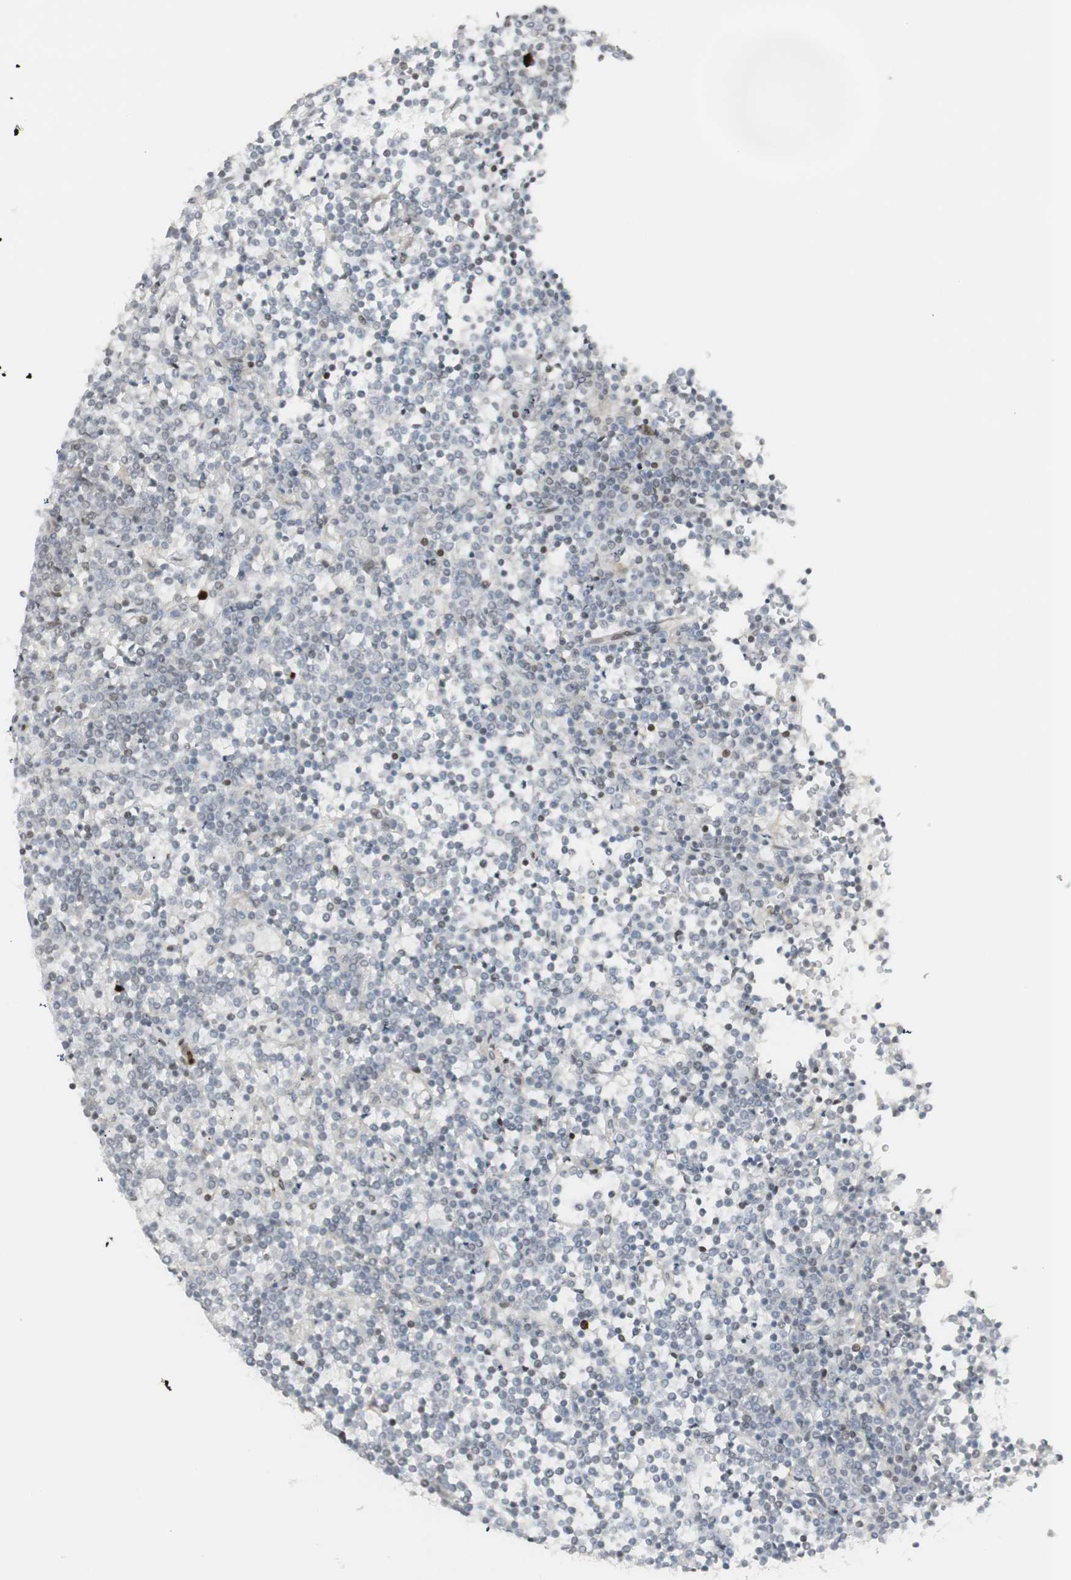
{"staining": {"intensity": "negative", "quantity": "none", "location": "none"}, "tissue": "lymphoma", "cell_type": "Tumor cells", "image_type": "cancer", "snomed": [{"axis": "morphology", "description": "Malignant lymphoma, non-Hodgkin's type, Low grade"}, {"axis": "topography", "description": "Spleen"}], "caption": "The image demonstrates no staining of tumor cells in lymphoma.", "gene": "C1orf116", "patient": {"sex": "female", "age": 19}}